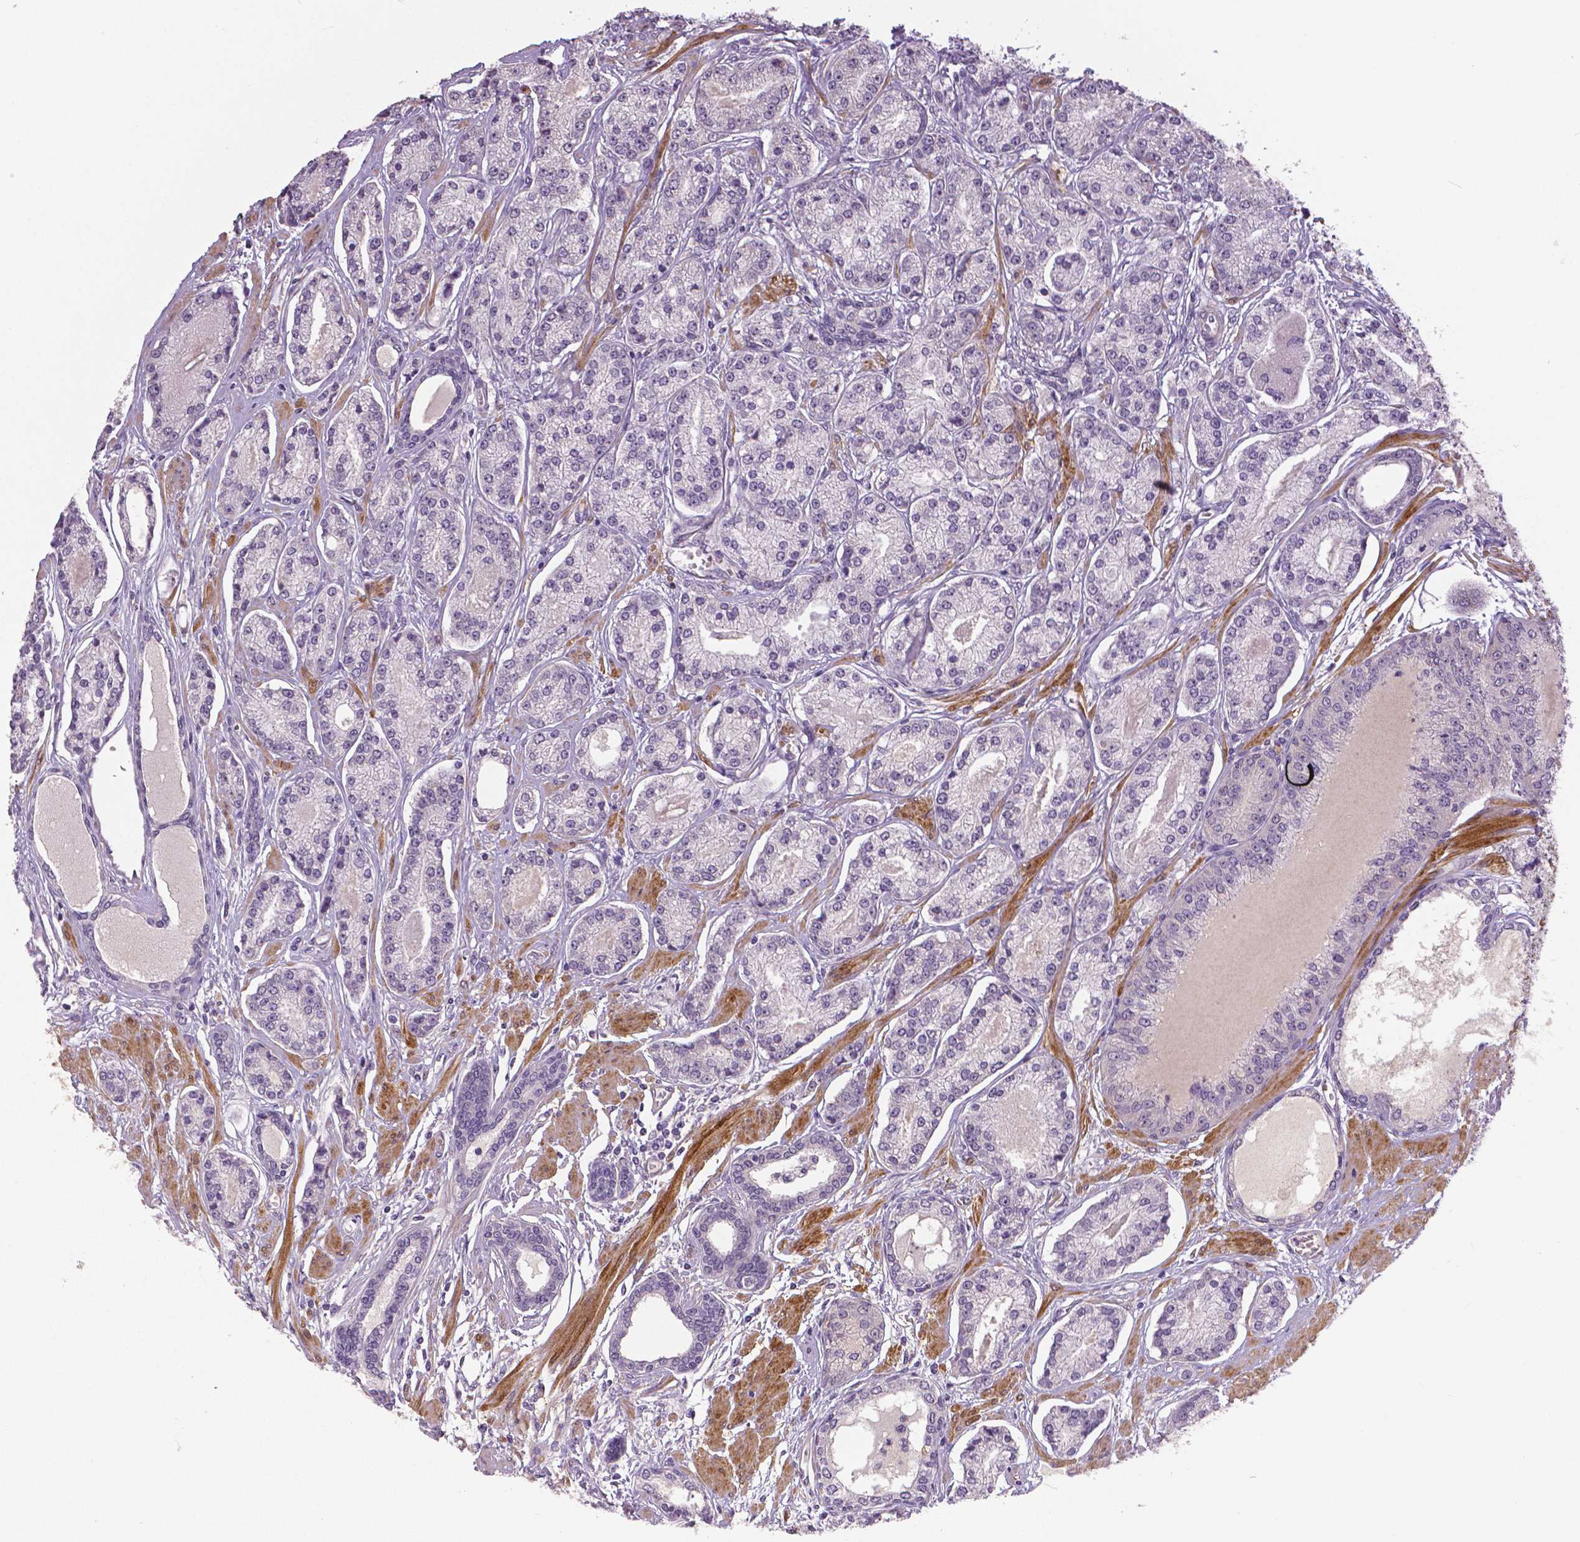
{"staining": {"intensity": "negative", "quantity": "none", "location": "none"}, "tissue": "prostate cancer", "cell_type": "Tumor cells", "image_type": "cancer", "snomed": [{"axis": "morphology", "description": "Adenocarcinoma, NOS"}, {"axis": "topography", "description": "Prostate"}], "caption": "IHC of human prostate cancer demonstrates no staining in tumor cells.", "gene": "FLT1", "patient": {"sex": "male", "age": 64}}